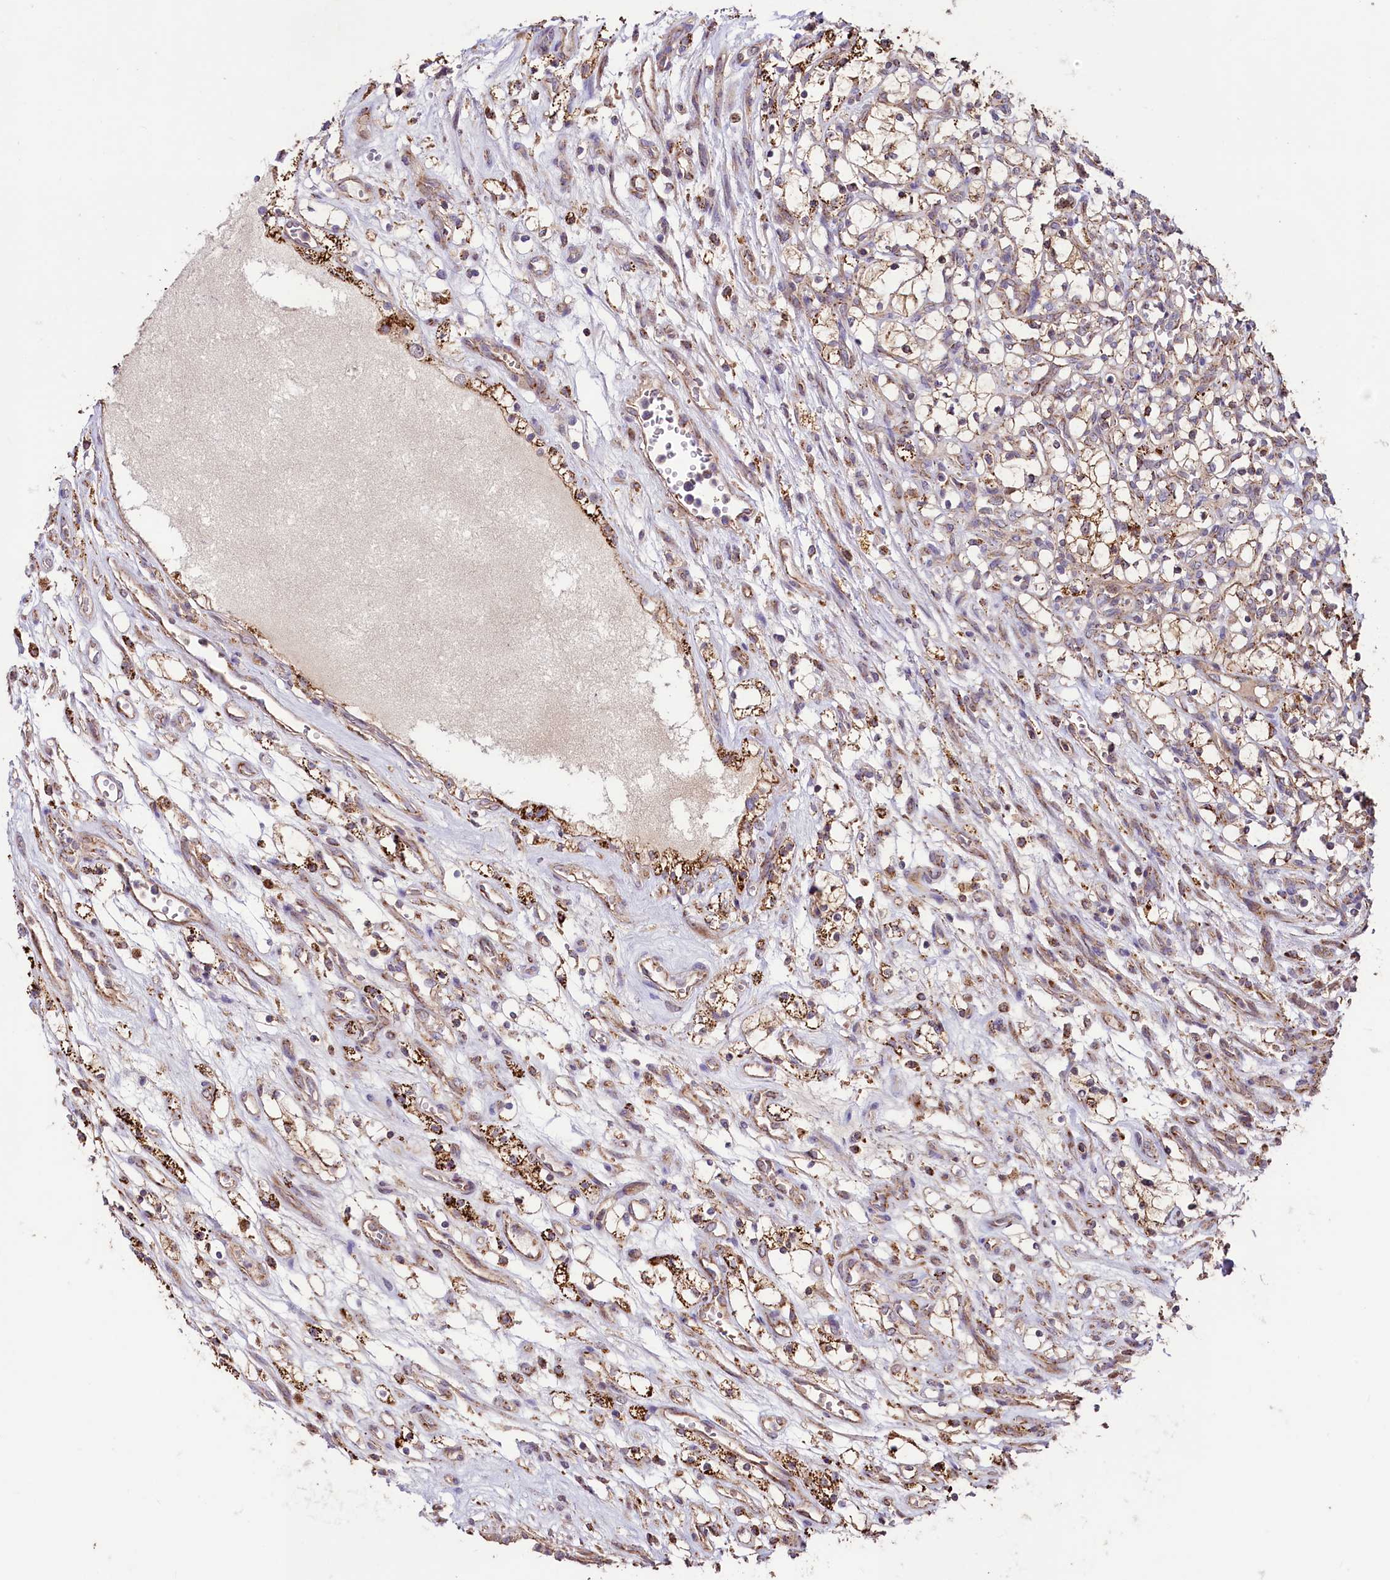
{"staining": {"intensity": "moderate", "quantity": ">75%", "location": "cytoplasmic/membranous"}, "tissue": "renal cancer", "cell_type": "Tumor cells", "image_type": "cancer", "snomed": [{"axis": "morphology", "description": "Adenocarcinoma, NOS"}, {"axis": "topography", "description": "Kidney"}], "caption": "Protein positivity by immunohistochemistry demonstrates moderate cytoplasmic/membranous positivity in approximately >75% of tumor cells in renal adenocarcinoma.", "gene": "STARD5", "patient": {"sex": "female", "age": 69}}